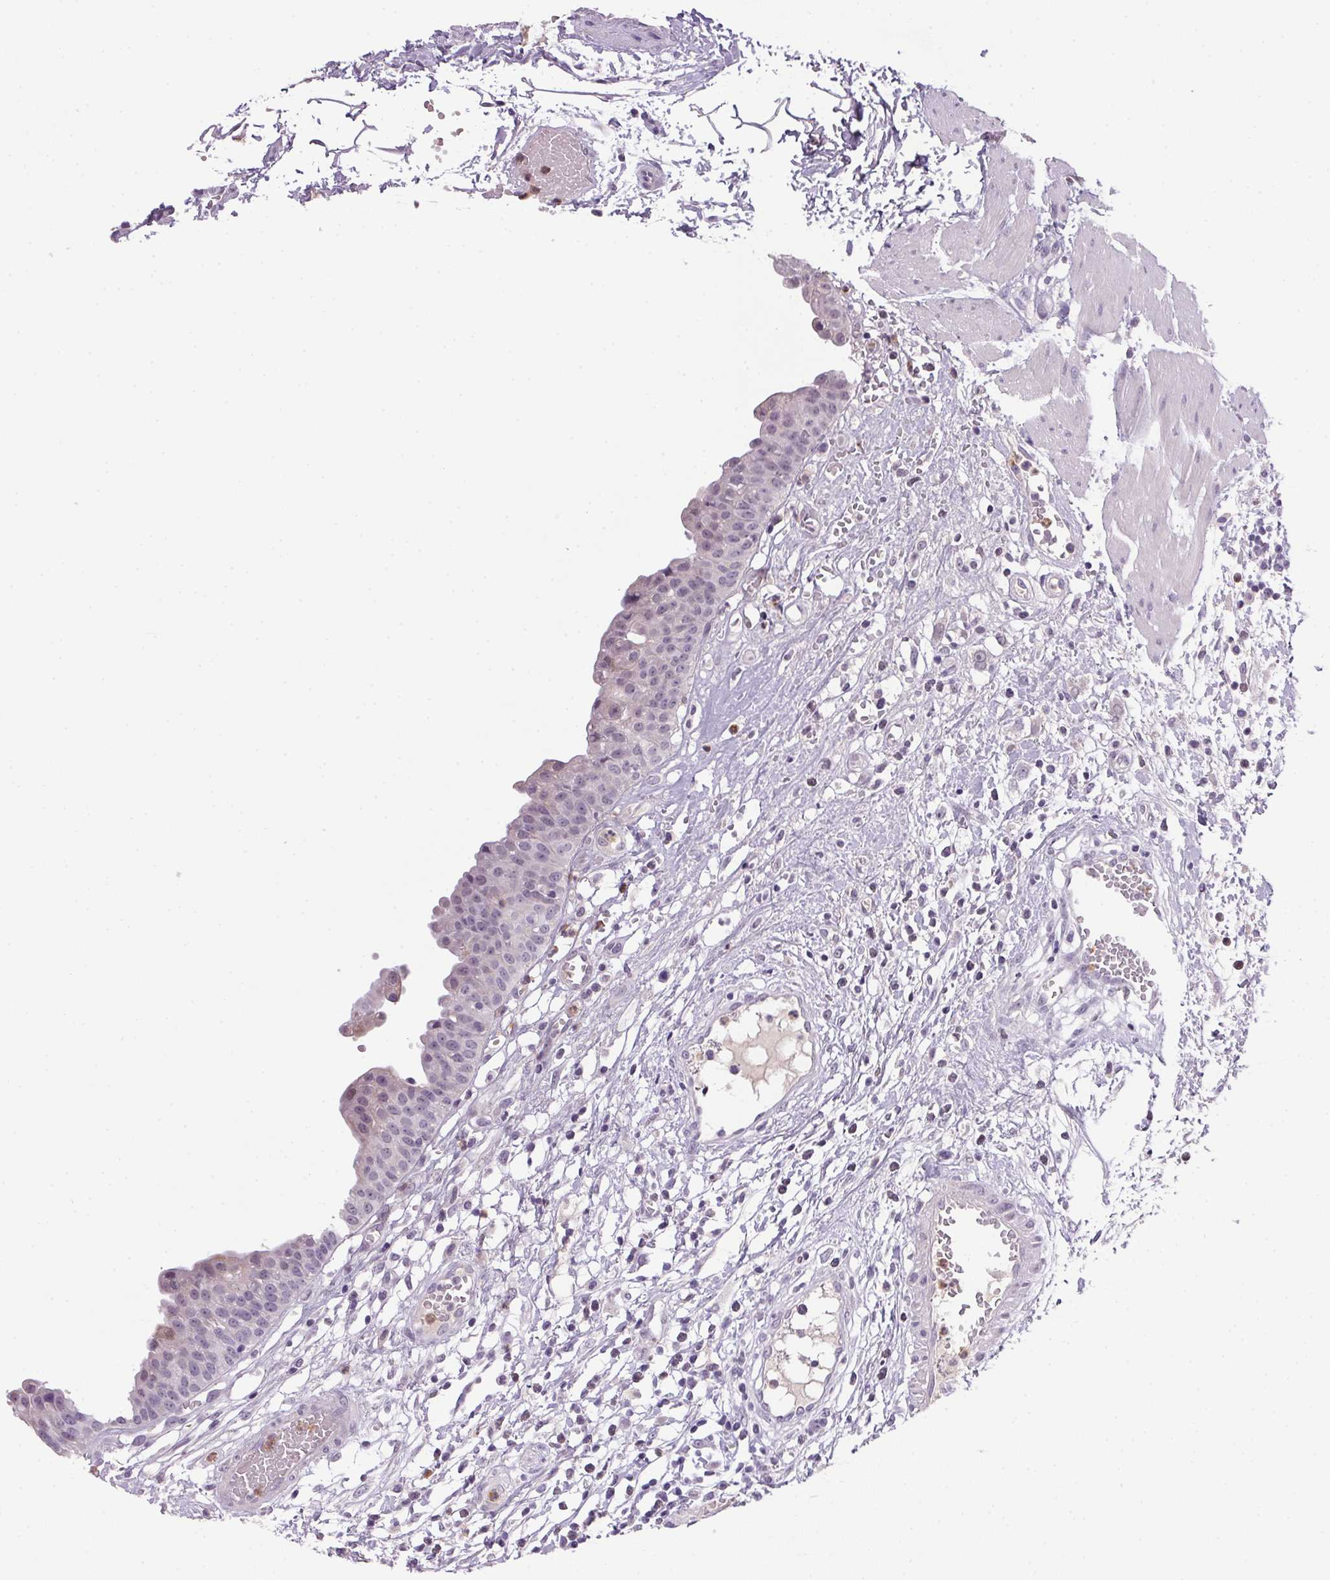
{"staining": {"intensity": "negative", "quantity": "none", "location": "none"}, "tissue": "urinary bladder", "cell_type": "Urothelial cells", "image_type": "normal", "snomed": [{"axis": "morphology", "description": "Normal tissue, NOS"}, {"axis": "topography", "description": "Urinary bladder"}], "caption": "A high-resolution histopathology image shows IHC staining of benign urinary bladder, which exhibits no significant positivity in urothelial cells. (Brightfield microscopy of DAB (3,3'-diaminobenzidine) immunohistochemistry (IHC) at high magnification).", "gene": "TRDN", "patient": {"sex": "male", "age": 64}}